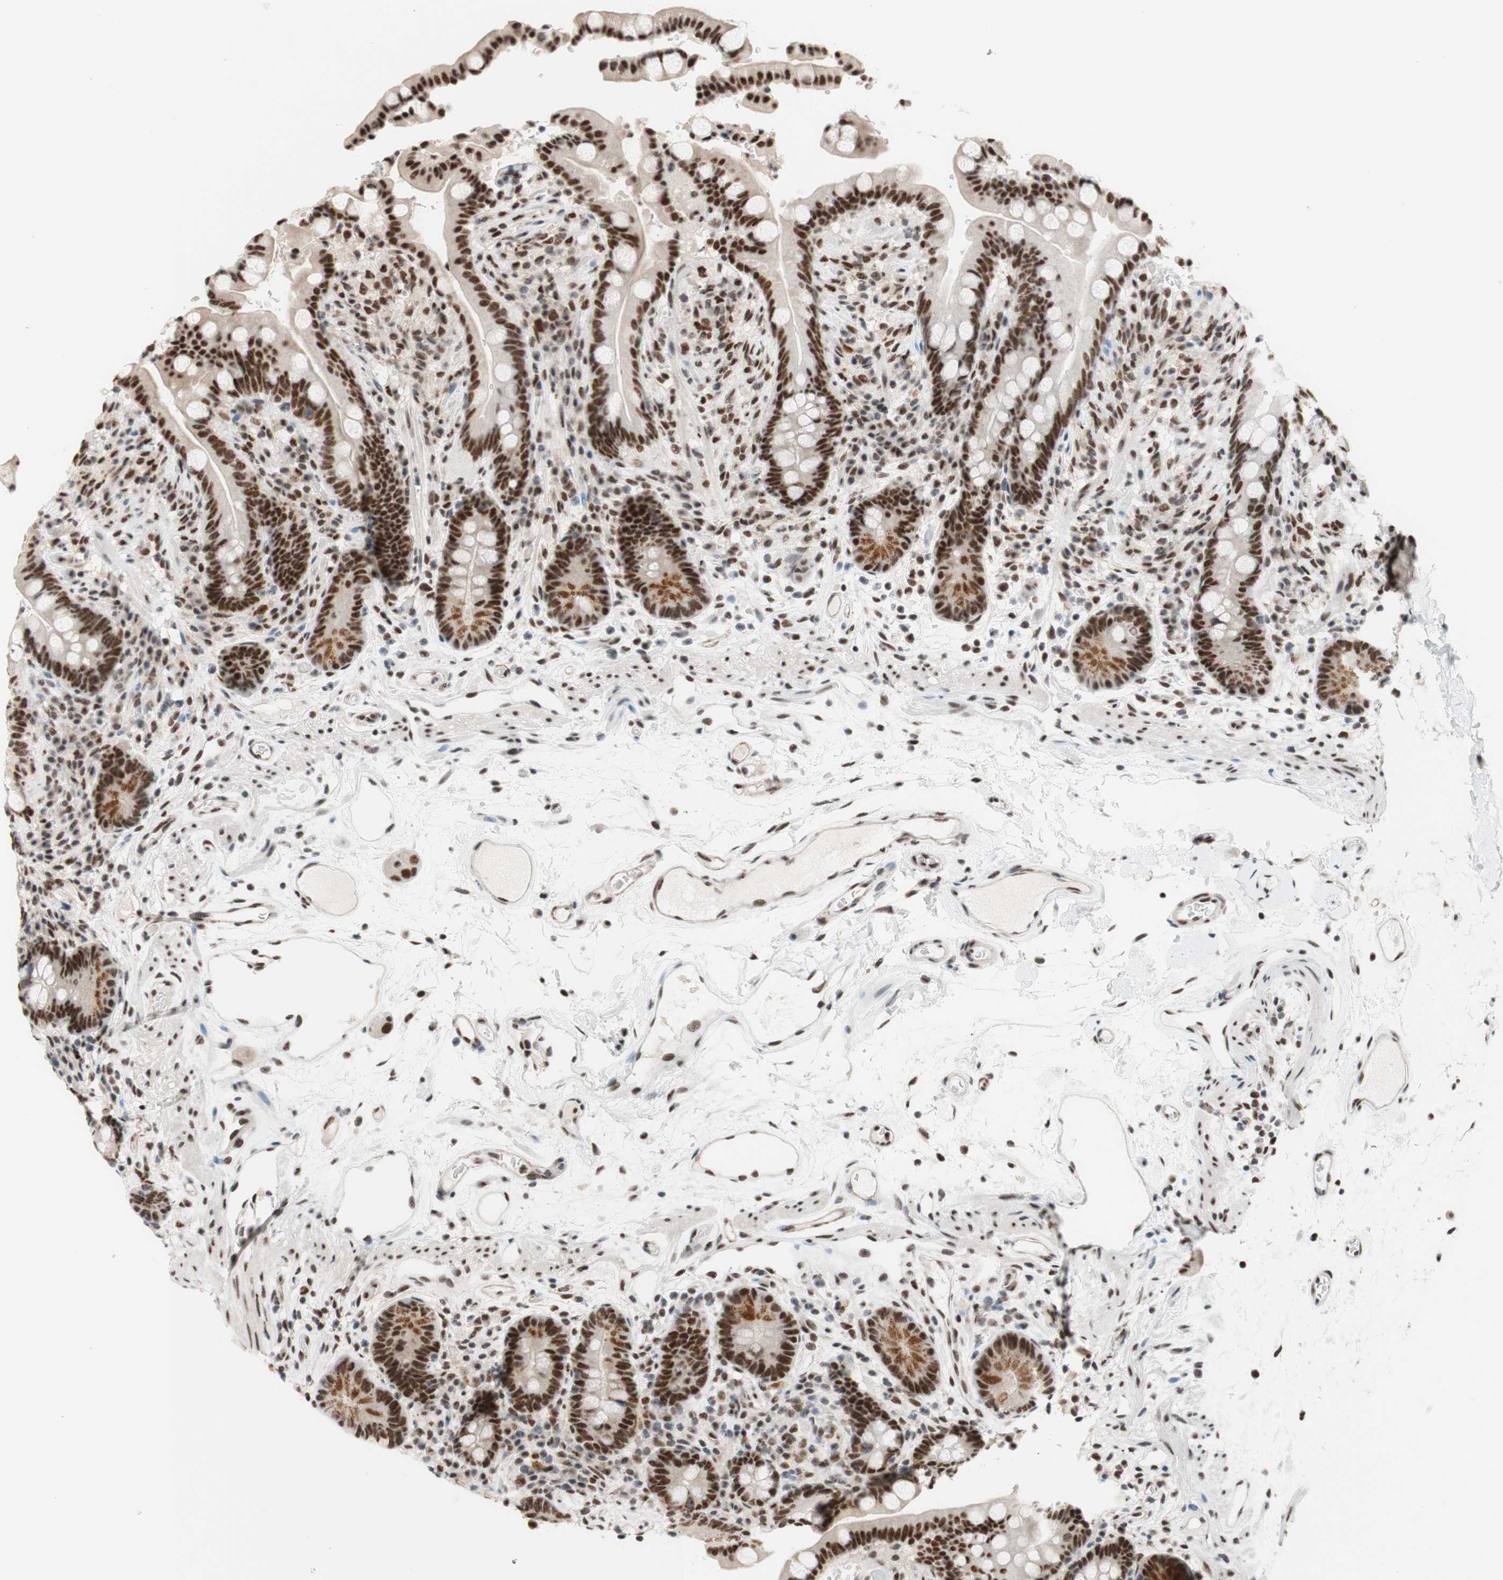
{"staining": {"intensity": "moderate", "quantity": "25%-75%", "location": "nuclear"}, "tissue": "colon", "cell_type": "Endothelial cells", "image_type": "normal", "snomed": [{"axis": "morphology", "description": "Normal tissue, NOS"}, {"axis": "topography", "description": "Colon"}], "caption": "Immunohistochemistry (IHC) (DAB) staining of normal colon shows moderate nuclear protein positivity in approximately 25%-75% of endothelial cells. (brown staining indicates protein expression, while blue staining denotes nuclei).", "gene": "PRPF19", "patient": {"sex": "male", "age": 73}}